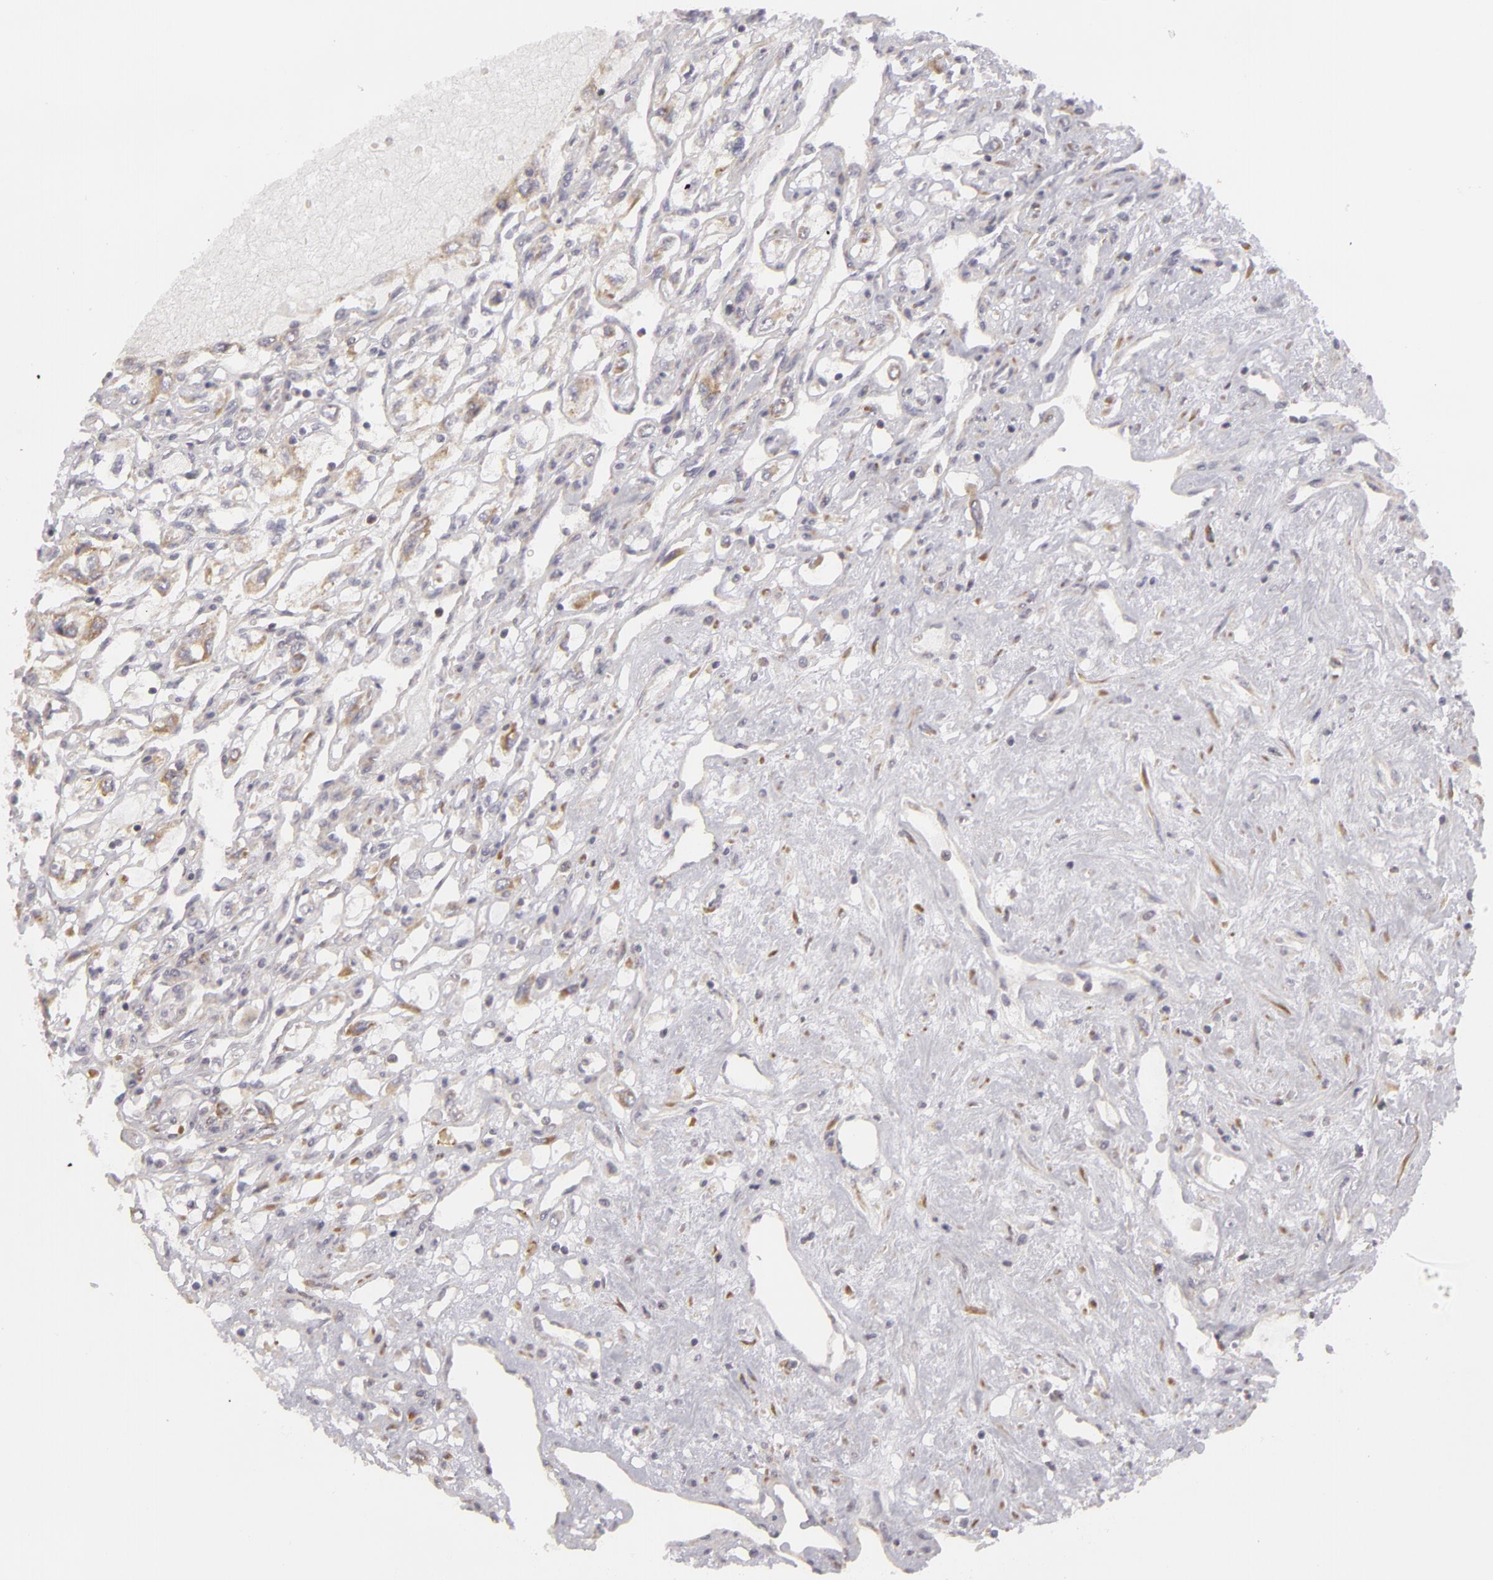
{"staining": {"intensity": "weak", "quantity": "25%-75%", "location": "cytoplasmic/membranous"}, "tissue": "renal cancer", "cell_type": "Tumor cells", "image_type": "cancer", "snomed": [{"axis": "morphology", "description": "Adenocarcinoma, NOS"}, {"axis": "topography", "description": "Kidney"}], "caption": "Human renal adenocarcinoma stained for a protein (brown) exhibits weak cytoplasmic/membranous positive staining in about 25%-75% of tumor cells.", "gene": "ATP2B3", "patient": {"sex": "male", "age": 57}}